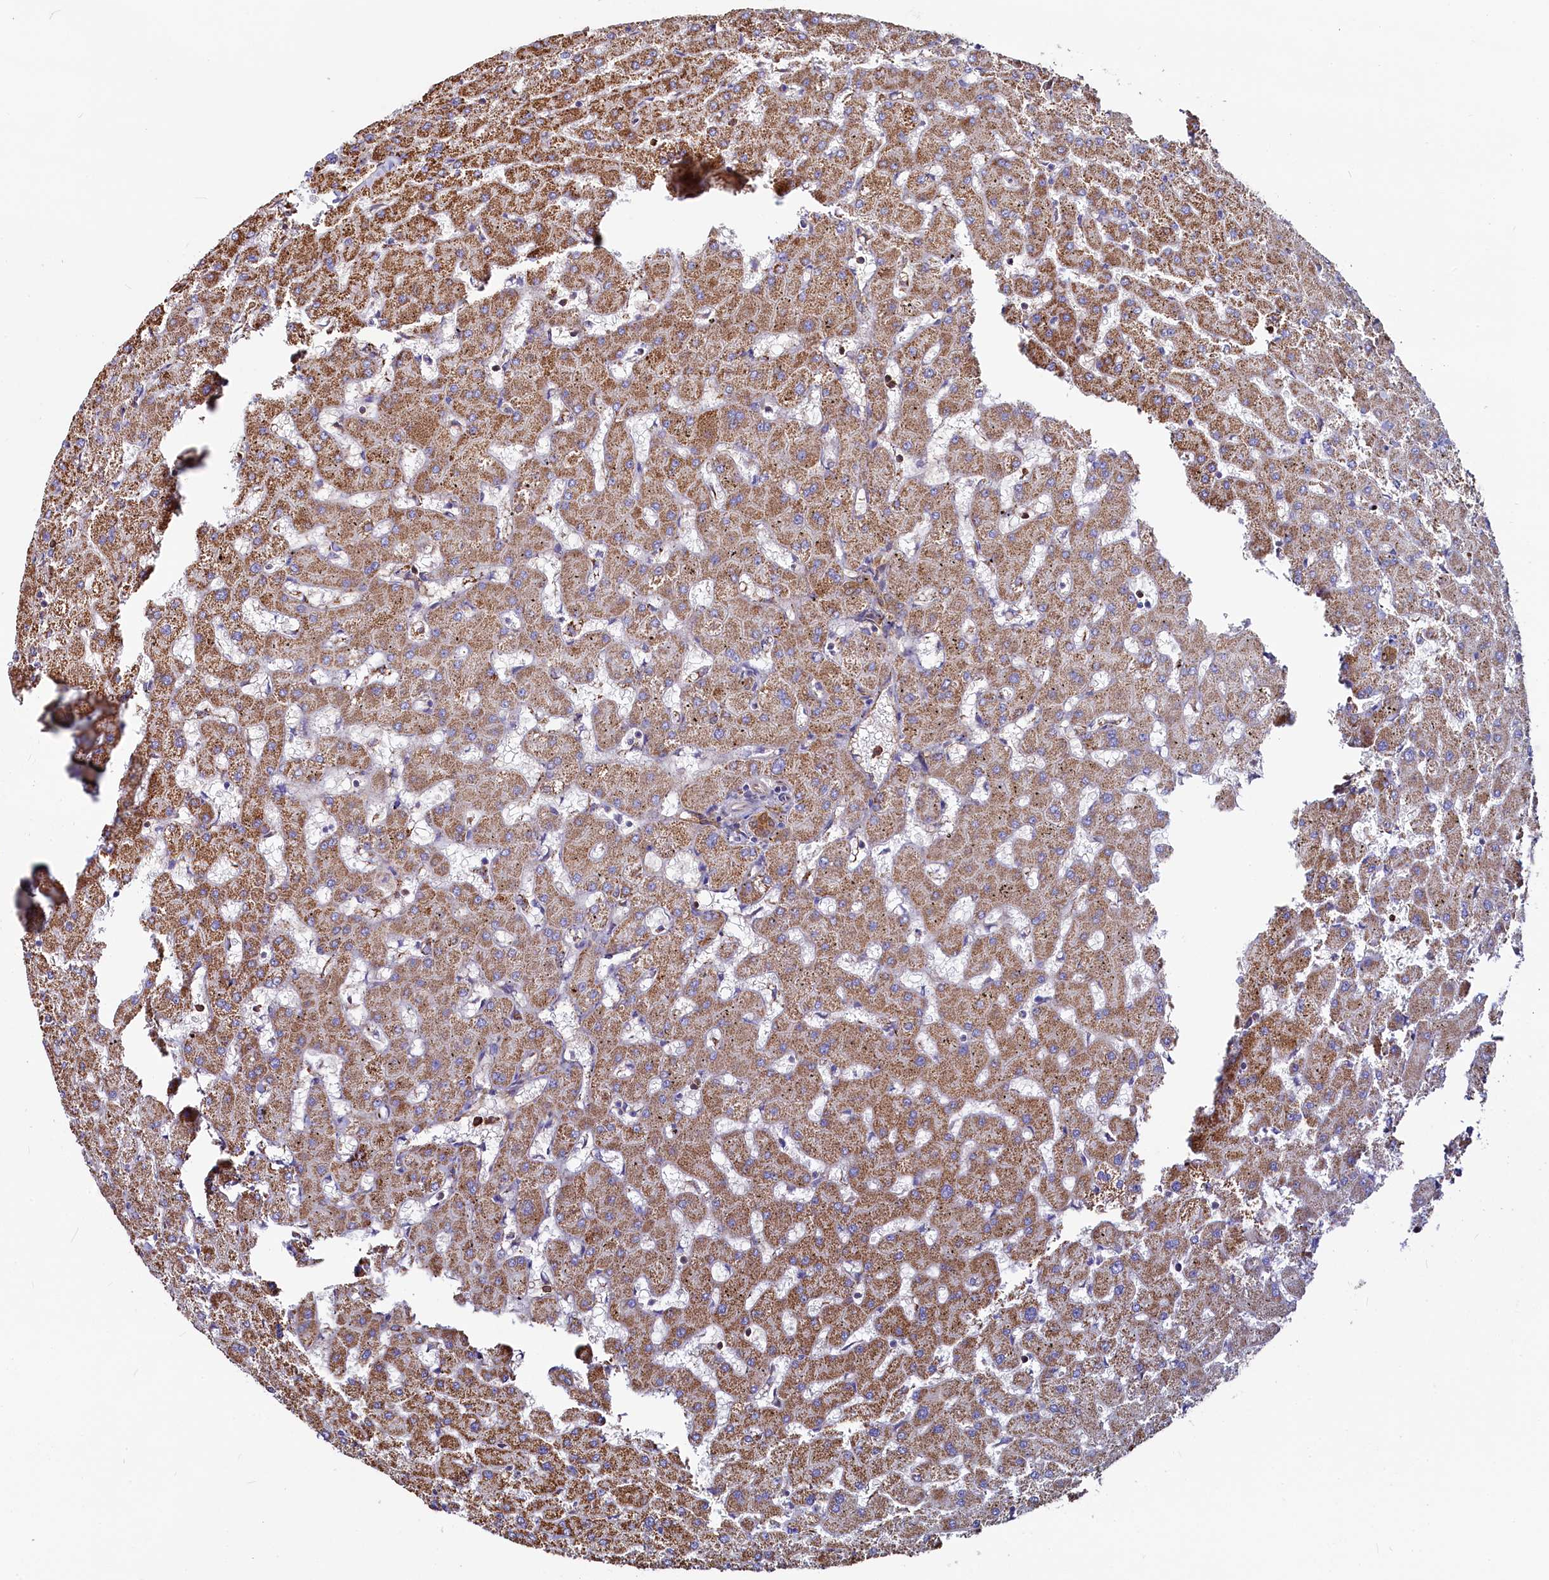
{"staining": {"intensity": "moderate", "quantity": ">75%", "location": "cytoplasmic/membranous"}, "tissue": "liver", "cell_type": "Cholangiocytes", "image_type": "normal", "snomed": [{"axis": "morphology", "description": "Normal tissue, NOS"}, {"axis": "topography", "description": "Liver"}], "caption": "This is a photomicrograph of IHC staining of unremarkable liver, which shows moderate positivity in the cytoplasmic/membranous of cholangiocytes.", "gene": "ASTE1", "patient": {"sex": "female", "age": 63}}